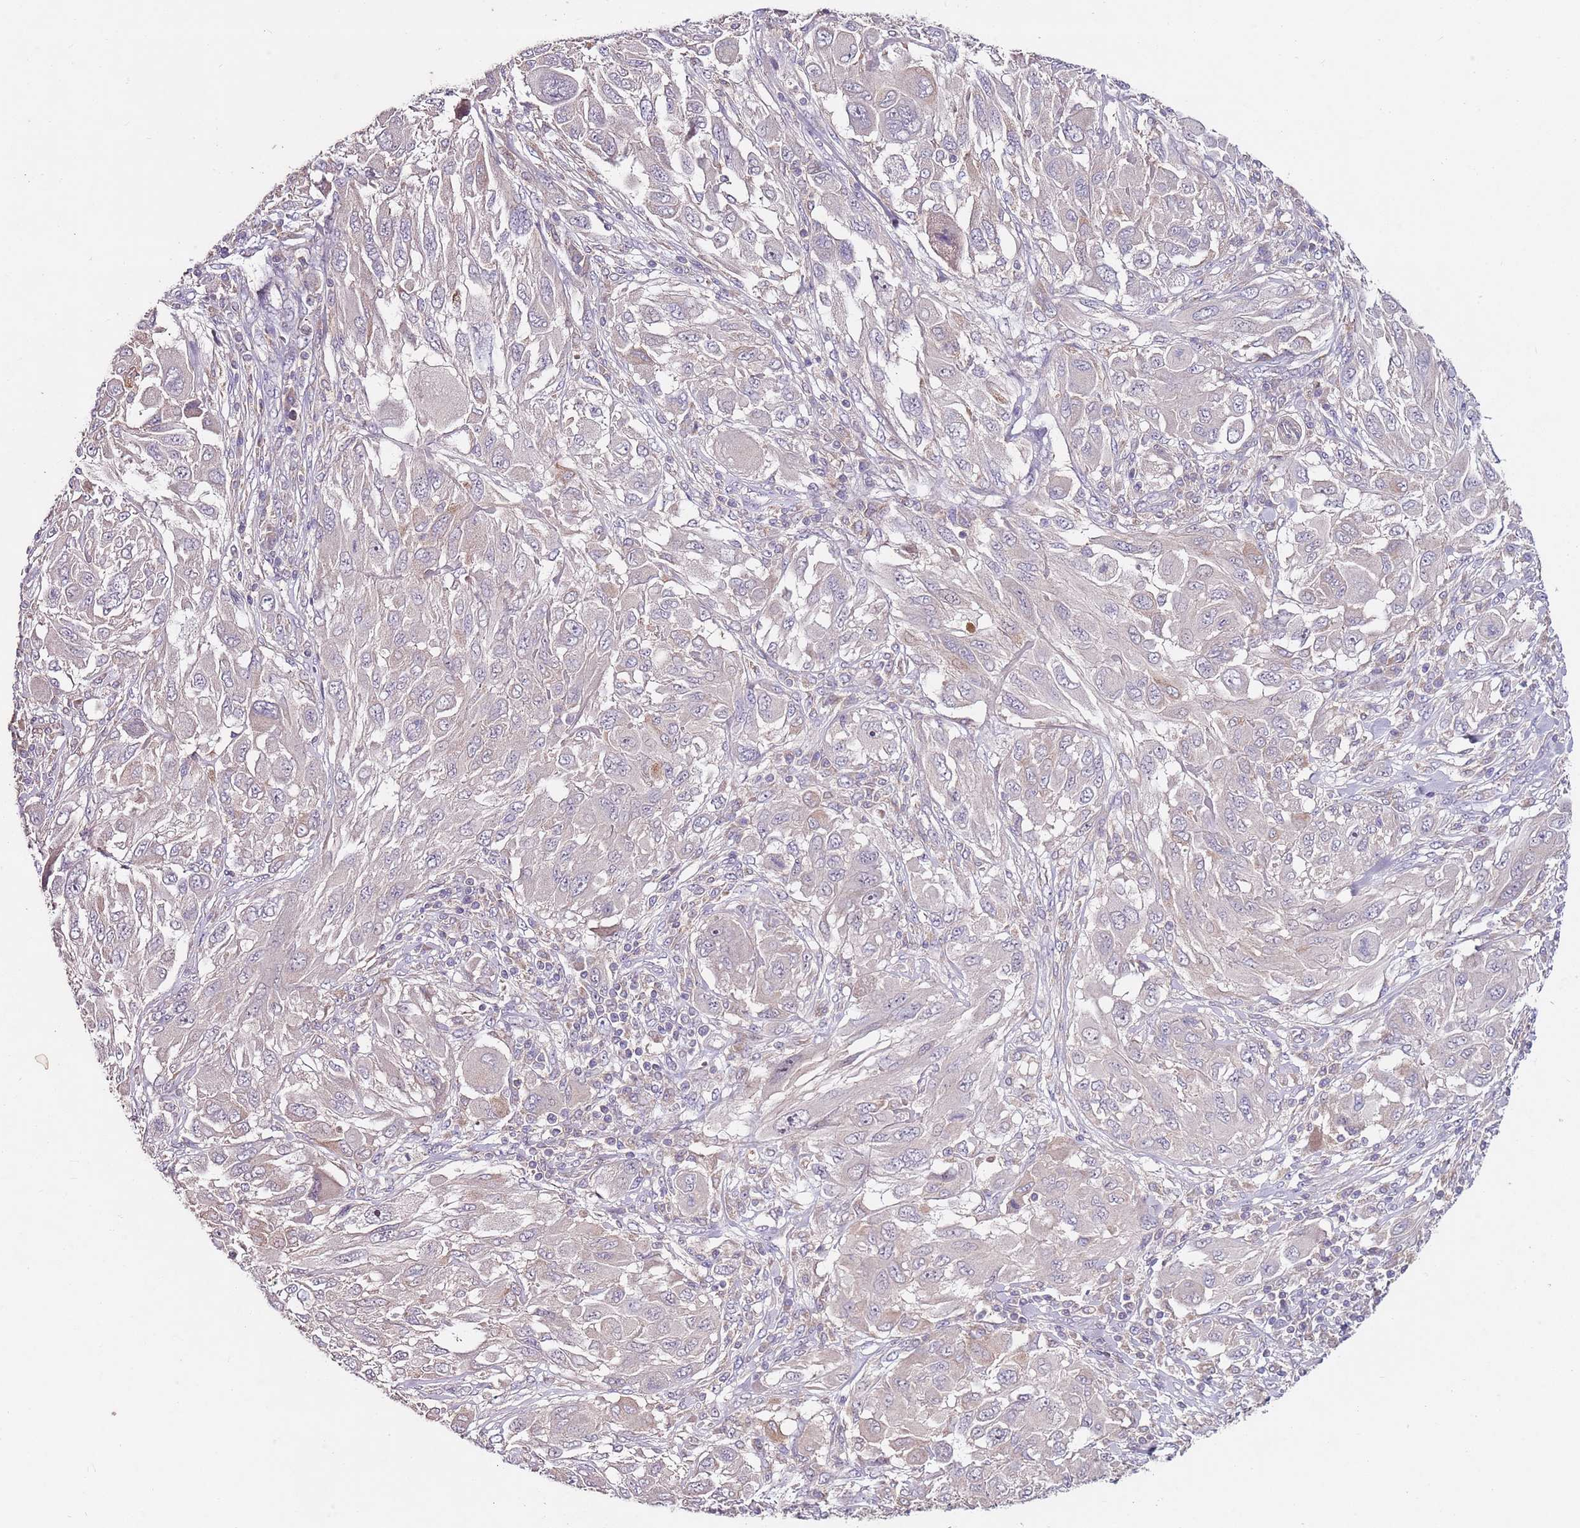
{"staining": {"intensity": "negative", "quantity": "none", "location": "none"}, "tissue": "melanoma", "cell_type": "Tumor cells", "image_type": "cancer", "snomed": [{"axis": "morphology", "description": "Malignant melanoma, NOS"}, {"axis": "topography", "description": "Skin"}], "caption": "Tumor cells are negative for brown protein staining in melanoma. (DAB IHC with hematoxylin counter stain).", "gene": "NRDE2", "patient": {"sex": "female", "age": 91}}